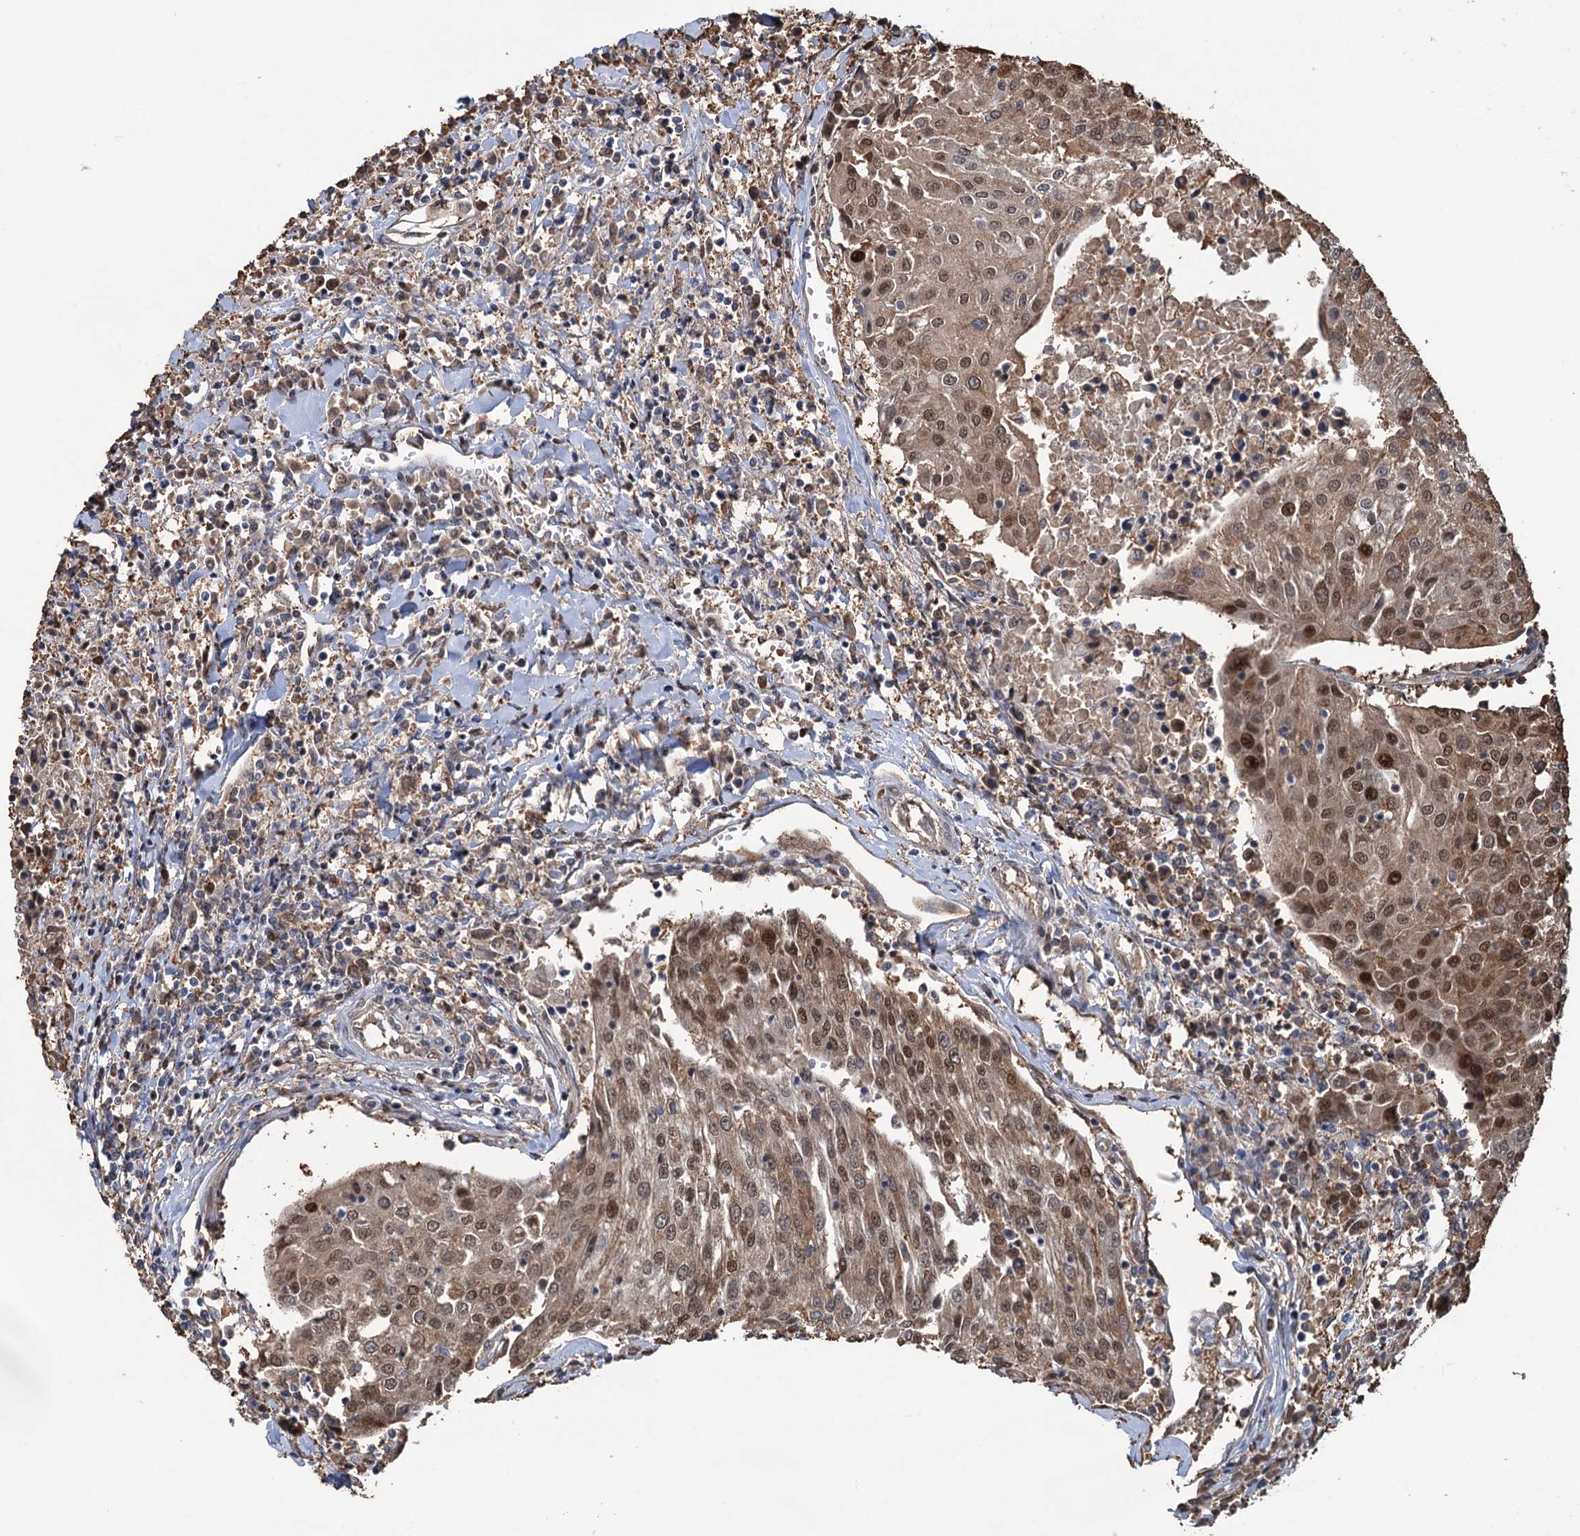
{"staining": {"intensity": "moderate", "quantity": ">75%", "location": "cytoplasmic/membranous,nuclear"}, "tissue": "urothelial cancer", "cell_type": "Tumor cells", "image_type": "cancer", "snomed": [{"axis": "morphology", "description": "Urothelial carcinoma, High grade"}, {"axis": "topography", "description": "Urinary bladder"}], "caption": "Human high-grade urothelial carcinoma stained for a protein (brown) shows moderate cytoplasmic/membranous and nuclear positive staining in approximately >75% of tumor cells.", "gene": "NCAPD2", "patient": {"sex": "female", "age": 85}}